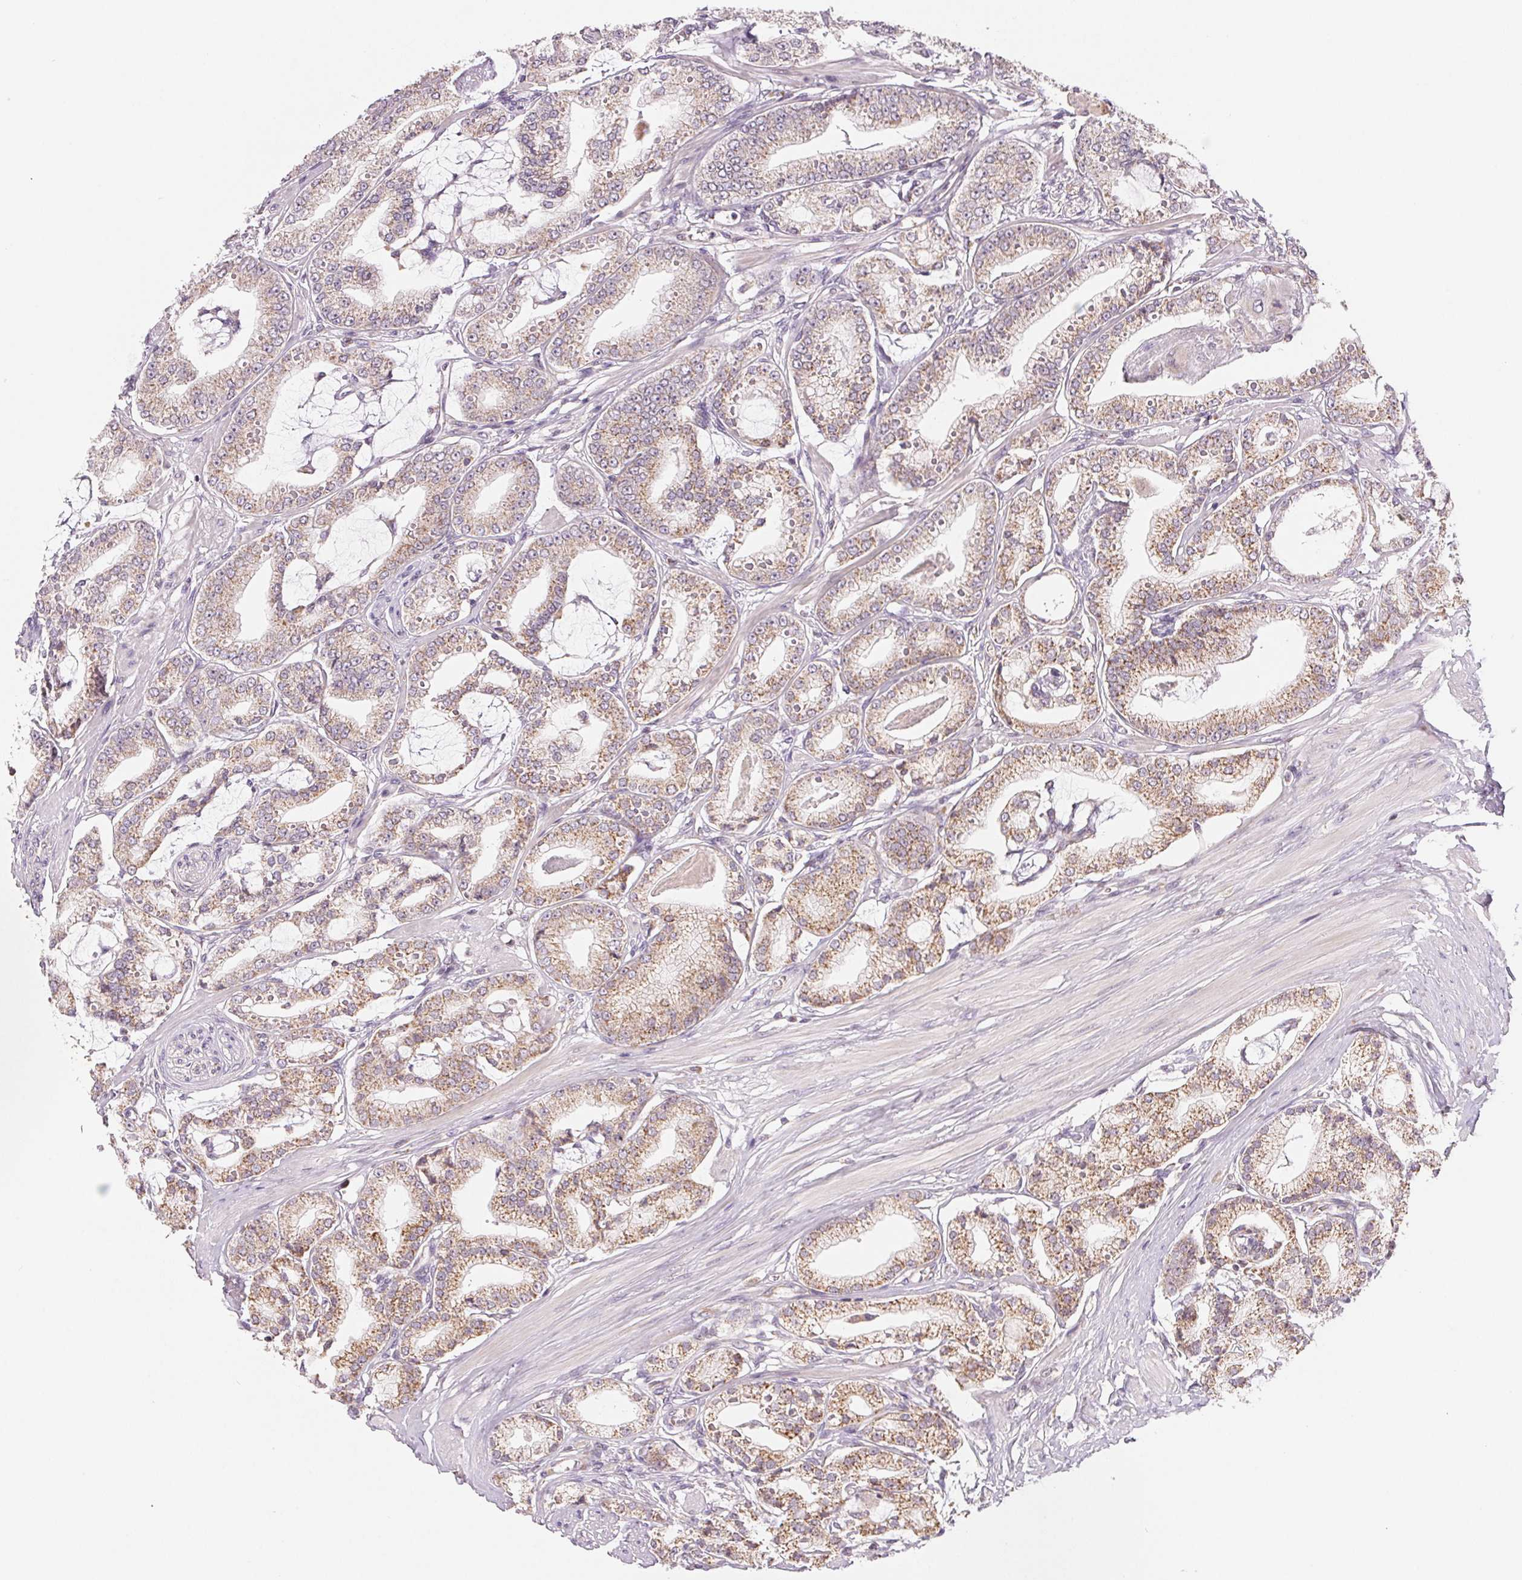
{"staining": {"intensity": "weak", "quantity": ">75%", "location": "cytoplasmic/membranous"}, "tissue": "prostate cancer", "cell_type": "Tumor cells", "image_type": "cancer", "snomed": [{"axis": "morphology", "description": "Adenocarcinoma, High grade"}, {"axis": "topography", "description": "Prostate"}], "caption": "Prostate cancer stained for a protein demonstrates weak cytoplasmic/membranous positivity in tumor cells.", "gene": "HINT2", "patient": {"sex": "male", "age": 71}}